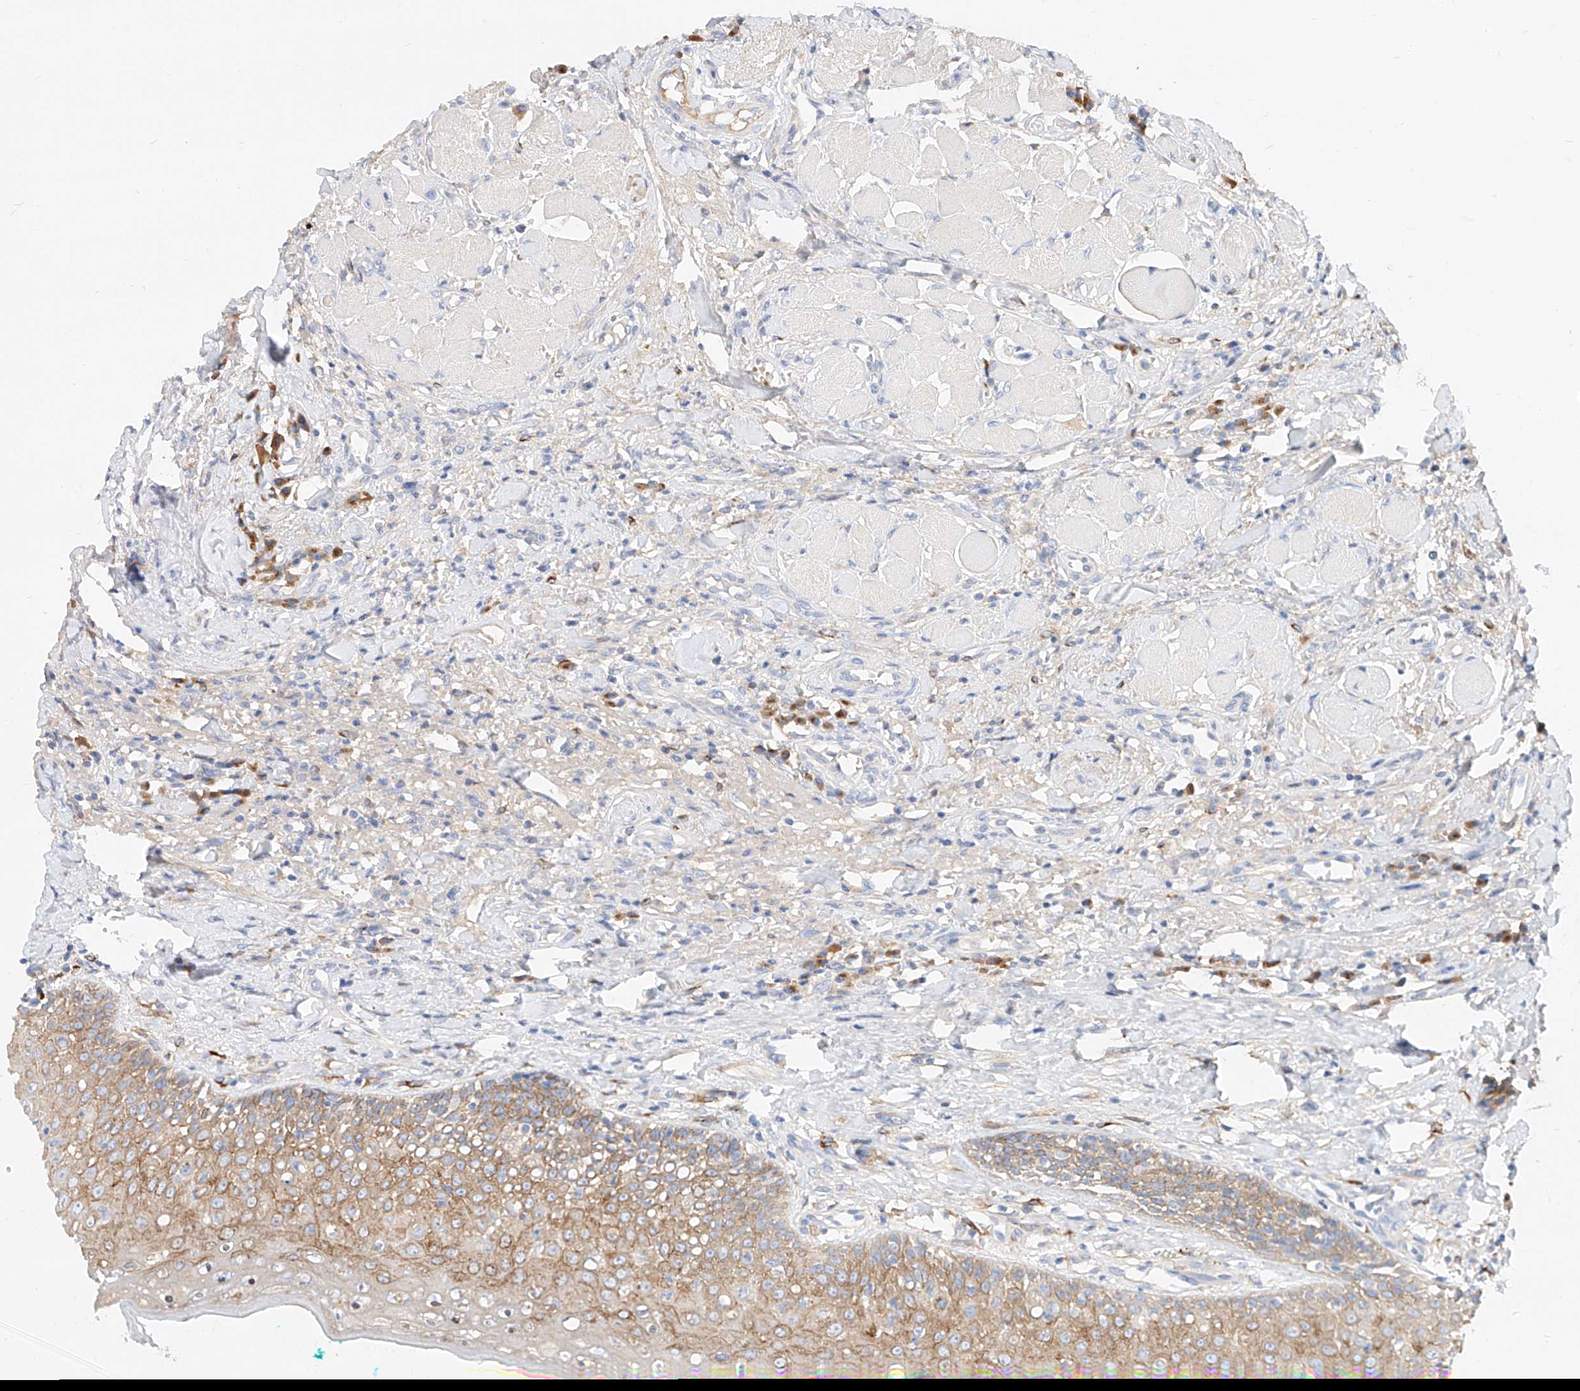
{"staining": {"intensity": "moderate", "quantity": ">75%", "location": "cytoplasmic/membranous"}, "tissue": "oral mucosa", "cell_type": "Squamous epithelial cells", "image_type": "normal", "snomed": [{"axis": "morphology", "description": "Normal tissue, NOS"}, {"axis": "topography", "description": "Oral tissue"}], "caption": "Squamous epithelial cells display medium levels of moderate cytoplasmic/membranous expression in about >75% of cells in normal oral mucosa.", "gene": "MAP7", "patient": {"sex": "female", "age": 70}}